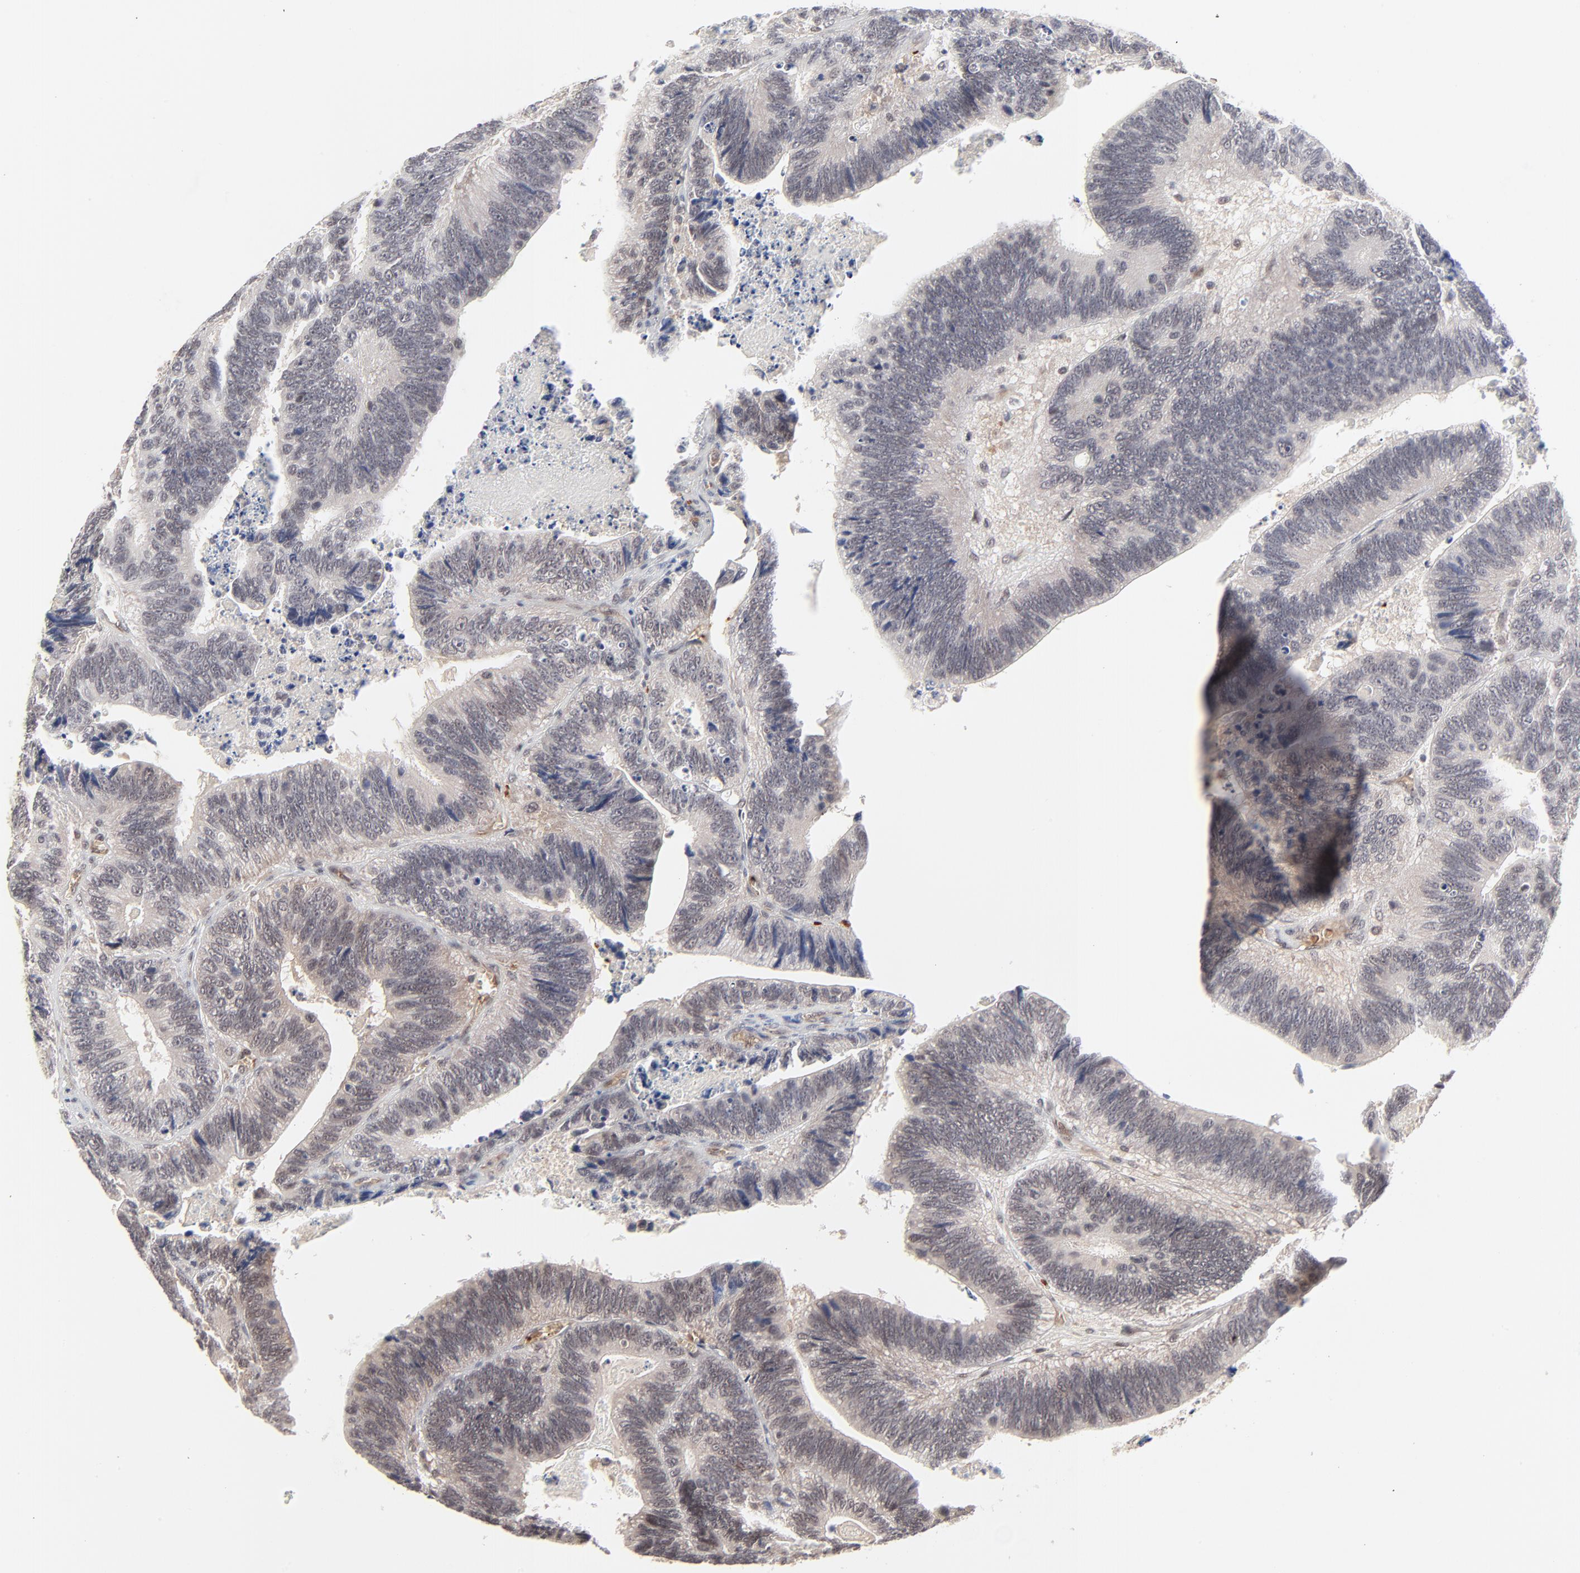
{"staining": {"intensity": "weak", "quantity": ">75%", "location": "cytoplasmic/membranous,nuclear"}, "tissue": "colorectal cancer", "cell_type": "Tumor cells", "image_type": "cancer", "snomed": [{"axis": "morphology", "description": "Adenocarcinoma, NOS"}, {"axis": "topography", "description": "Colon"}], "caption": "A low amount of weak cytoplasmic/membranous and nuclear expression is identified in approximately >75% of tumor cells in adenocarcinoma (colorectal) tissue.", "gene": "CASP10", "patient": {"sex": "male", "age": 72}}